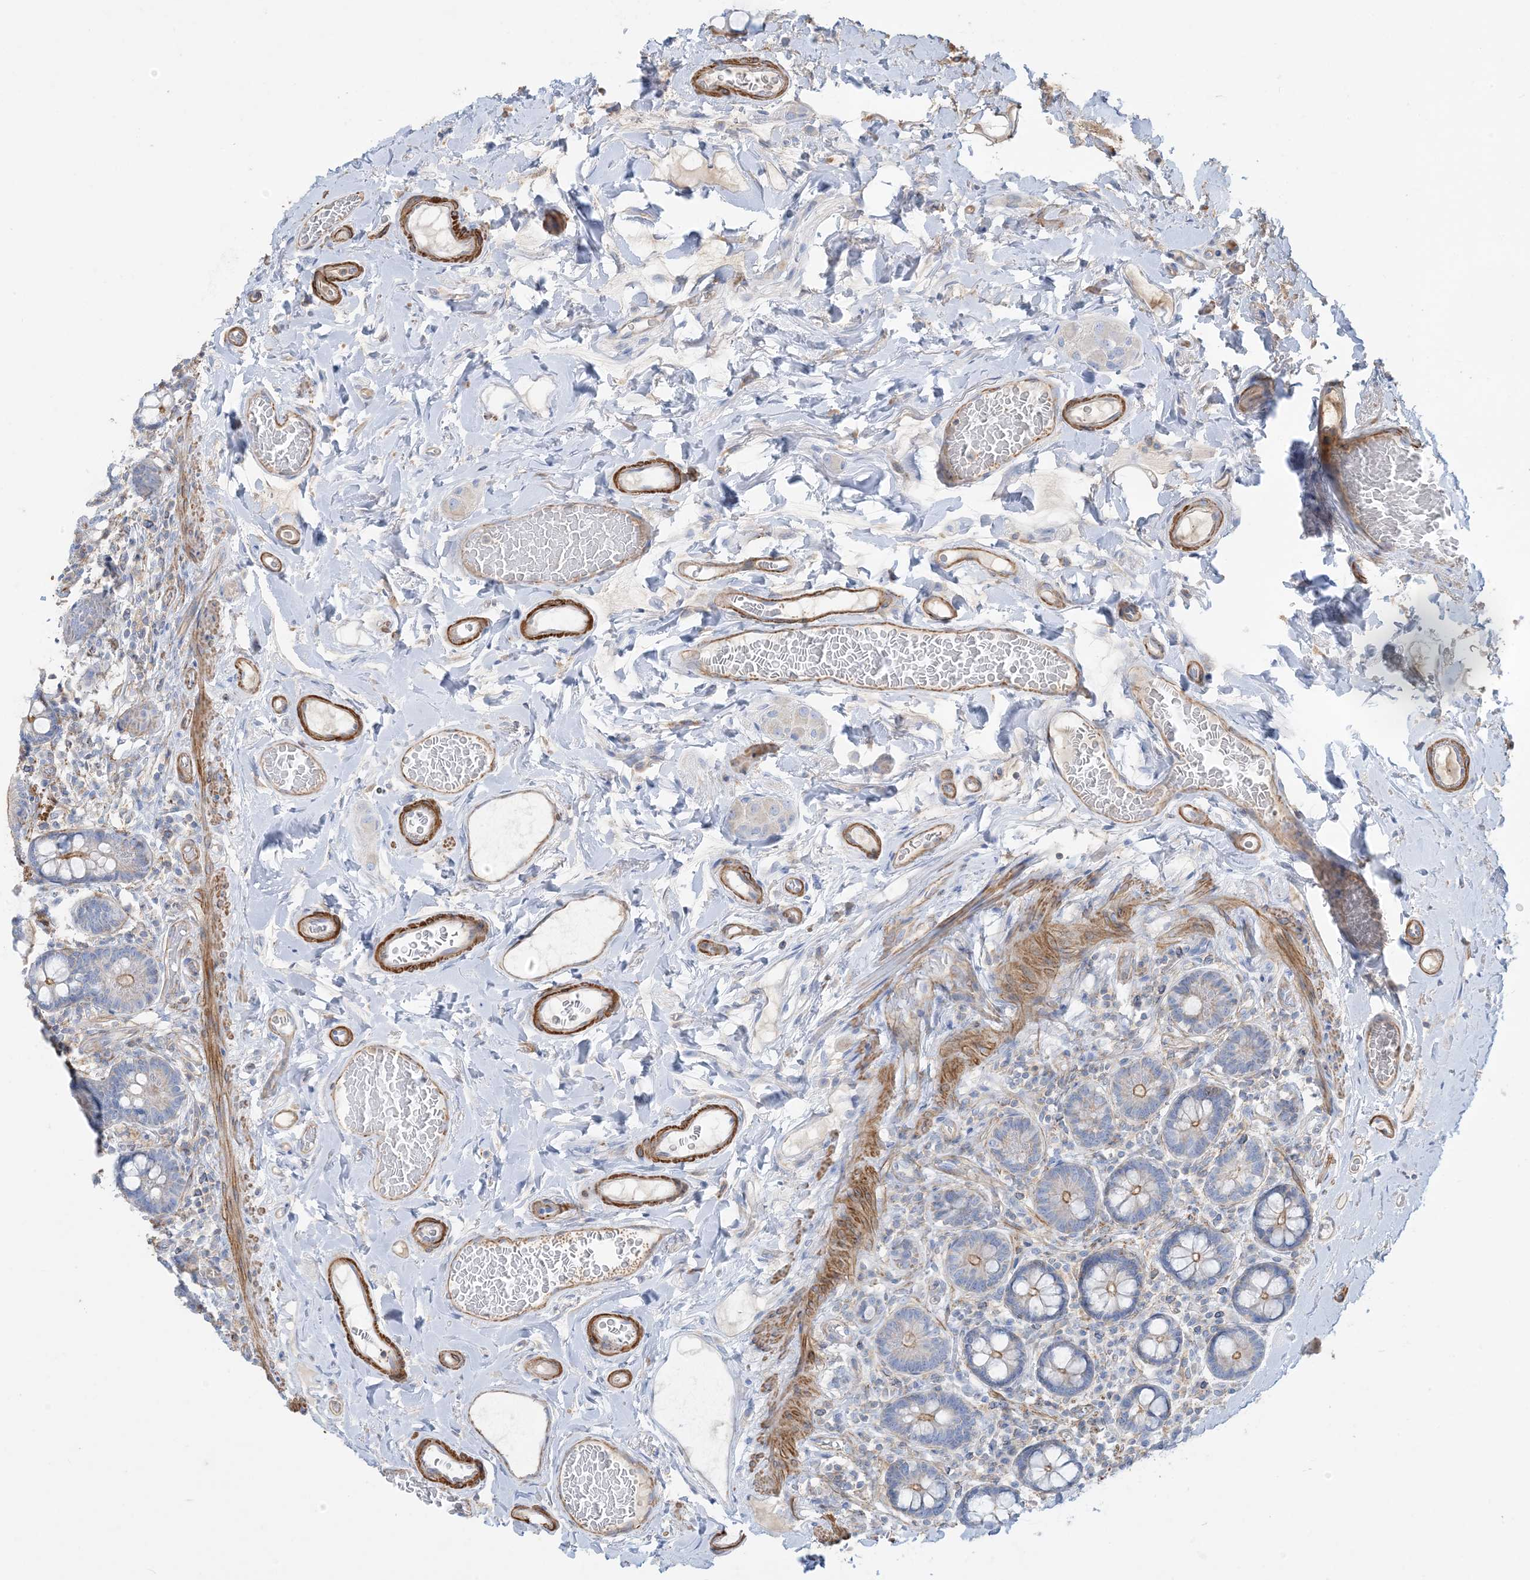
{"staining": {"intensity": "moderate", "quantity": "25%-75%", "location": "cytoplasmic/membranous"}, "tissue": "small intestine", "cell_type": "Glandular cells", "image_type": "normal", "snomed": [{"axis": "morphology", "description": "Normal tissue, NOS"}, {"axis": "topography", "description": "Small intestine"}], "caption": "Approximately 25%-75% of glandular cells in unremarkable human small intestine demonstrate moderate cytoplasmic/membranous protein positivity as visualized by brown immunohistochemical staining.", "gene": "GTF3C2", "patient": {"sex": "female", "age": 64}}